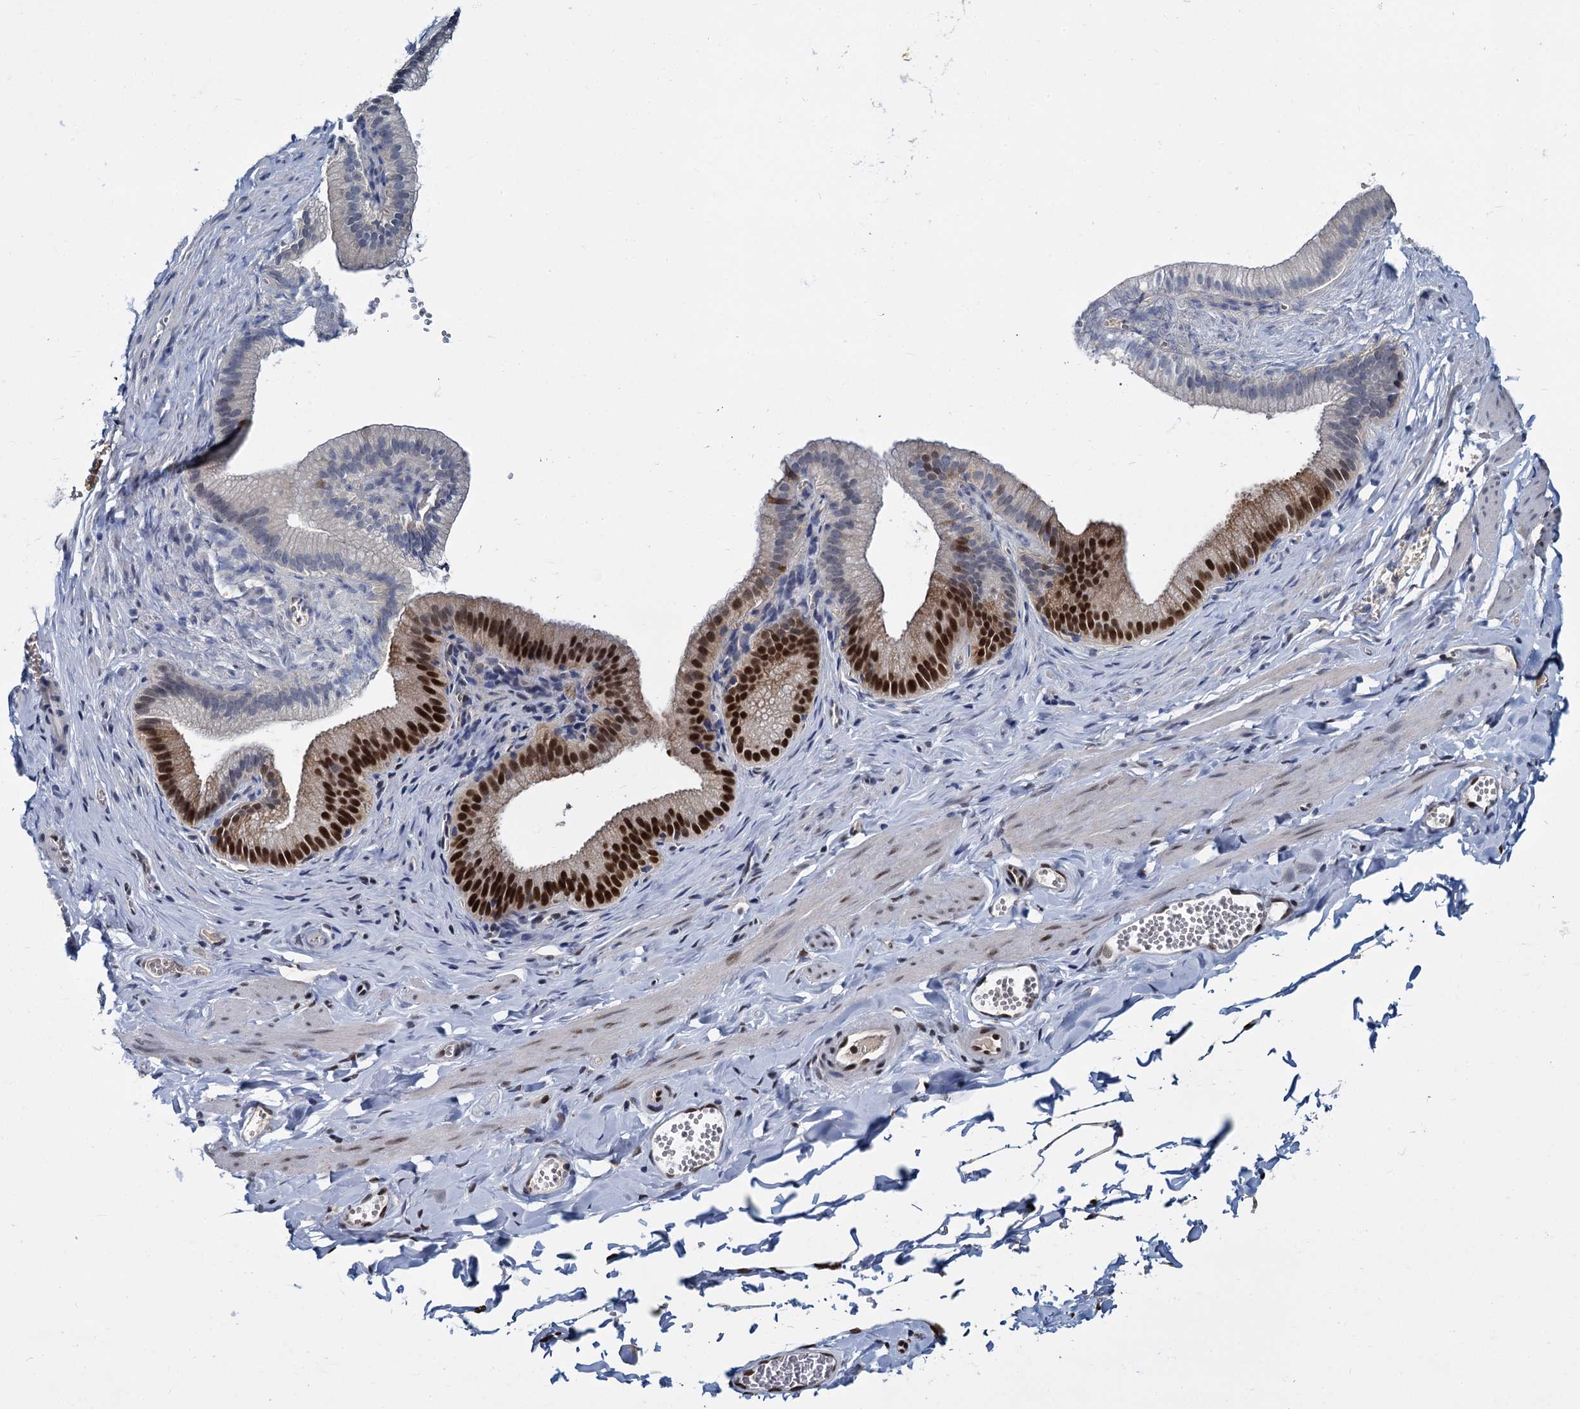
{"staining": {"intensity": "strong", "quantity": ">75%", "location": "nuclear"}, "tissue": "adipose tissue", "cell_type": "Adipocytes", "image_type": "normal", "snomed": [{"axis": "morphology", "description": "Normal tissue, NOS"}, {"axis": "topography", "description": "Gallbladder"}, {"axis": "topography", "description": "Peripheral nerve tissue"}], "caption": "IHC of benign human adipose tissue demonstrates high levels of strong nuclear staining in approximately >75% of adipocytes. The protein of interest is shown in brown color, while the nuclei are stained blue.", "gene": "DCPS", "patient": {"sex": "male", "age": 38}}